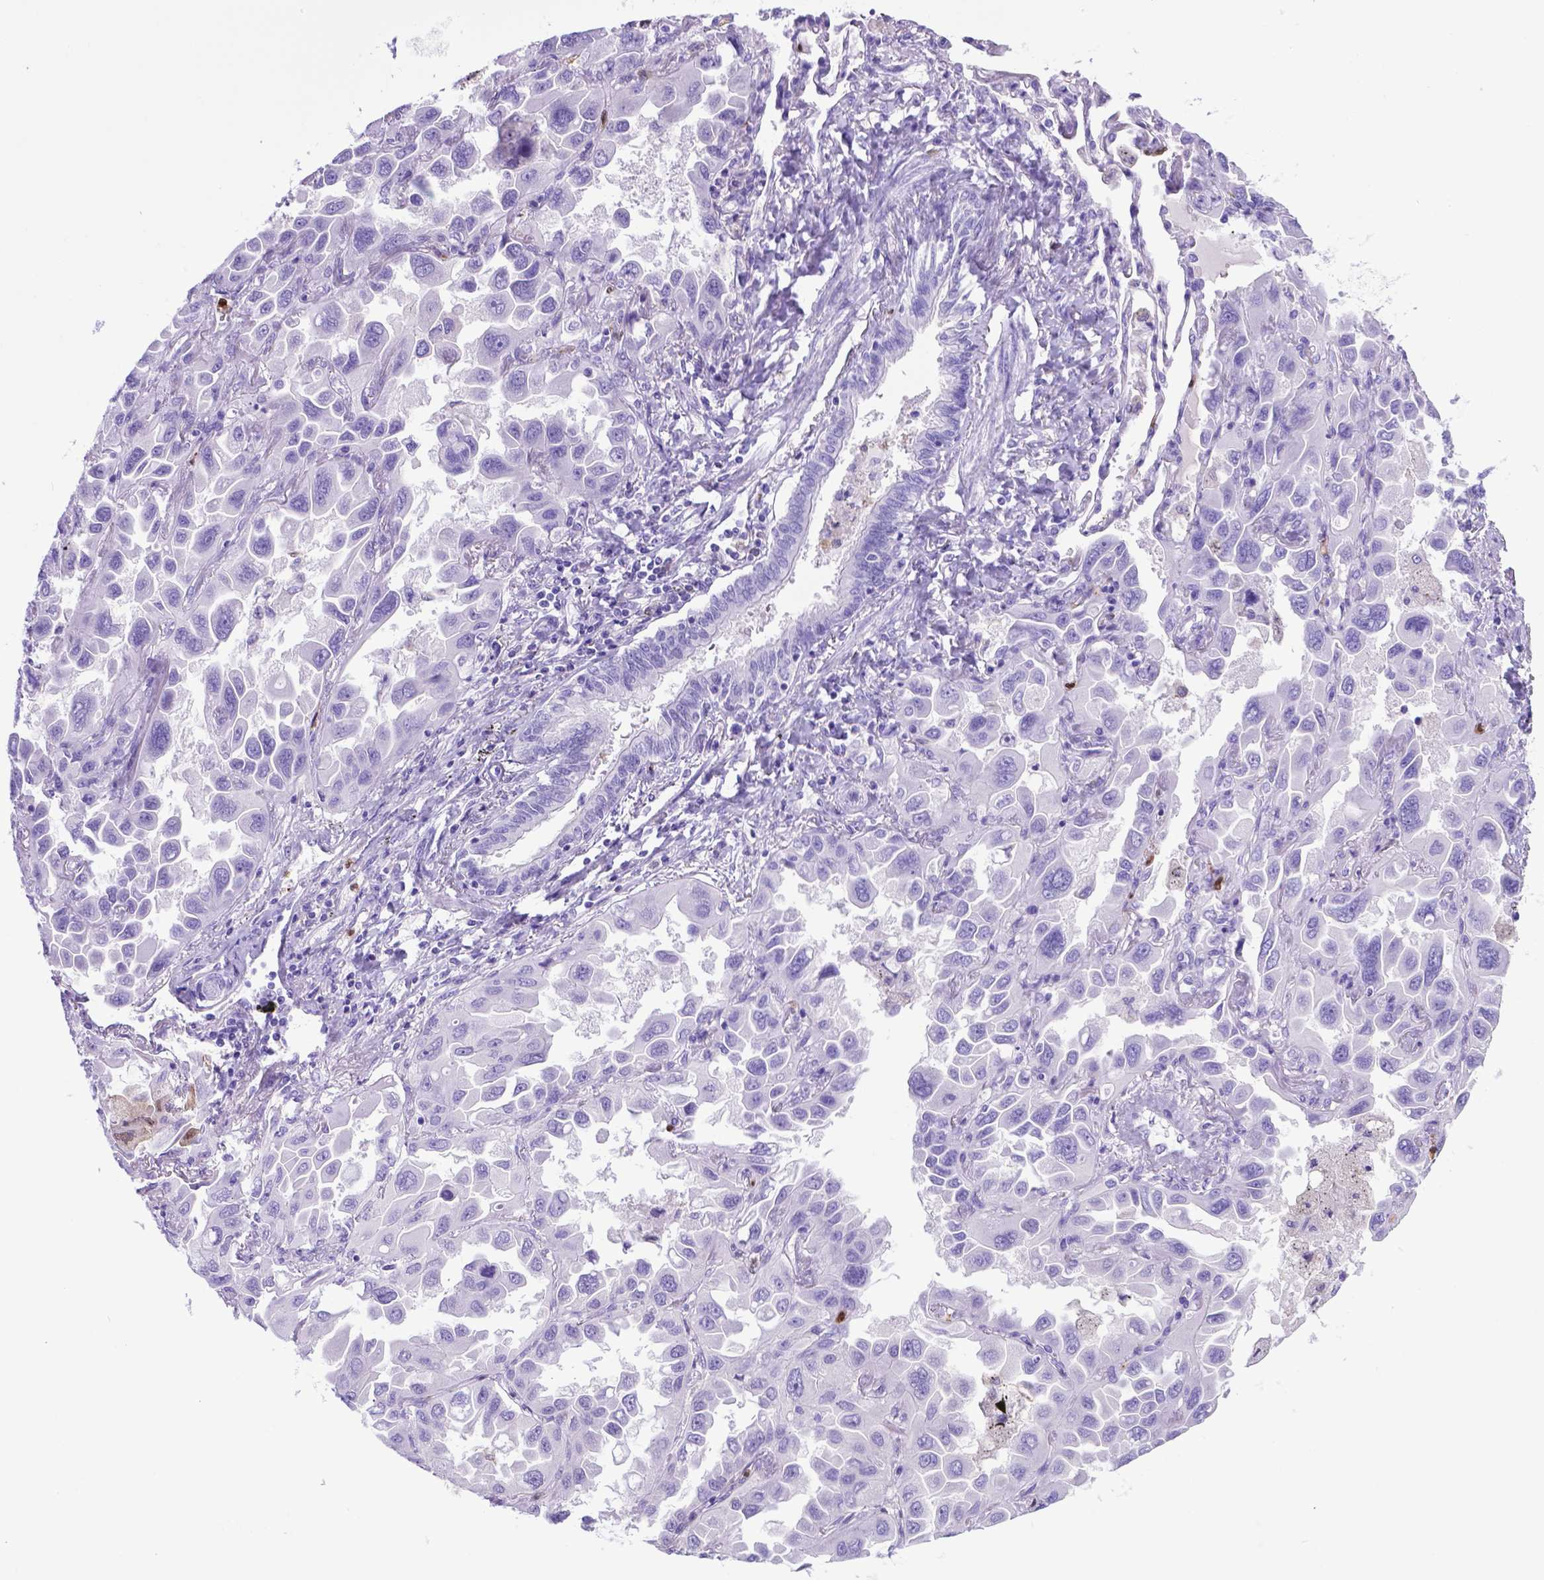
{"staining": {"intensity": "negative", "quantity": "none", "location": "none"}, "tissue": "lung cancer", "cell_type": "Tumor cells", "image_type": "cancer", "snomed": [{"axis": "morphology", "description": "Adenocarcinoma, NOS"}, {"axis": "topography", "description": "Lung"}], "caption": "Lung adenocarcinoma stained for a protein using immunohistochemistry (IHC) displays no expression tumor cells.", "gene": "LZTR1", "patient": {"sex": "male", "age": 64}}